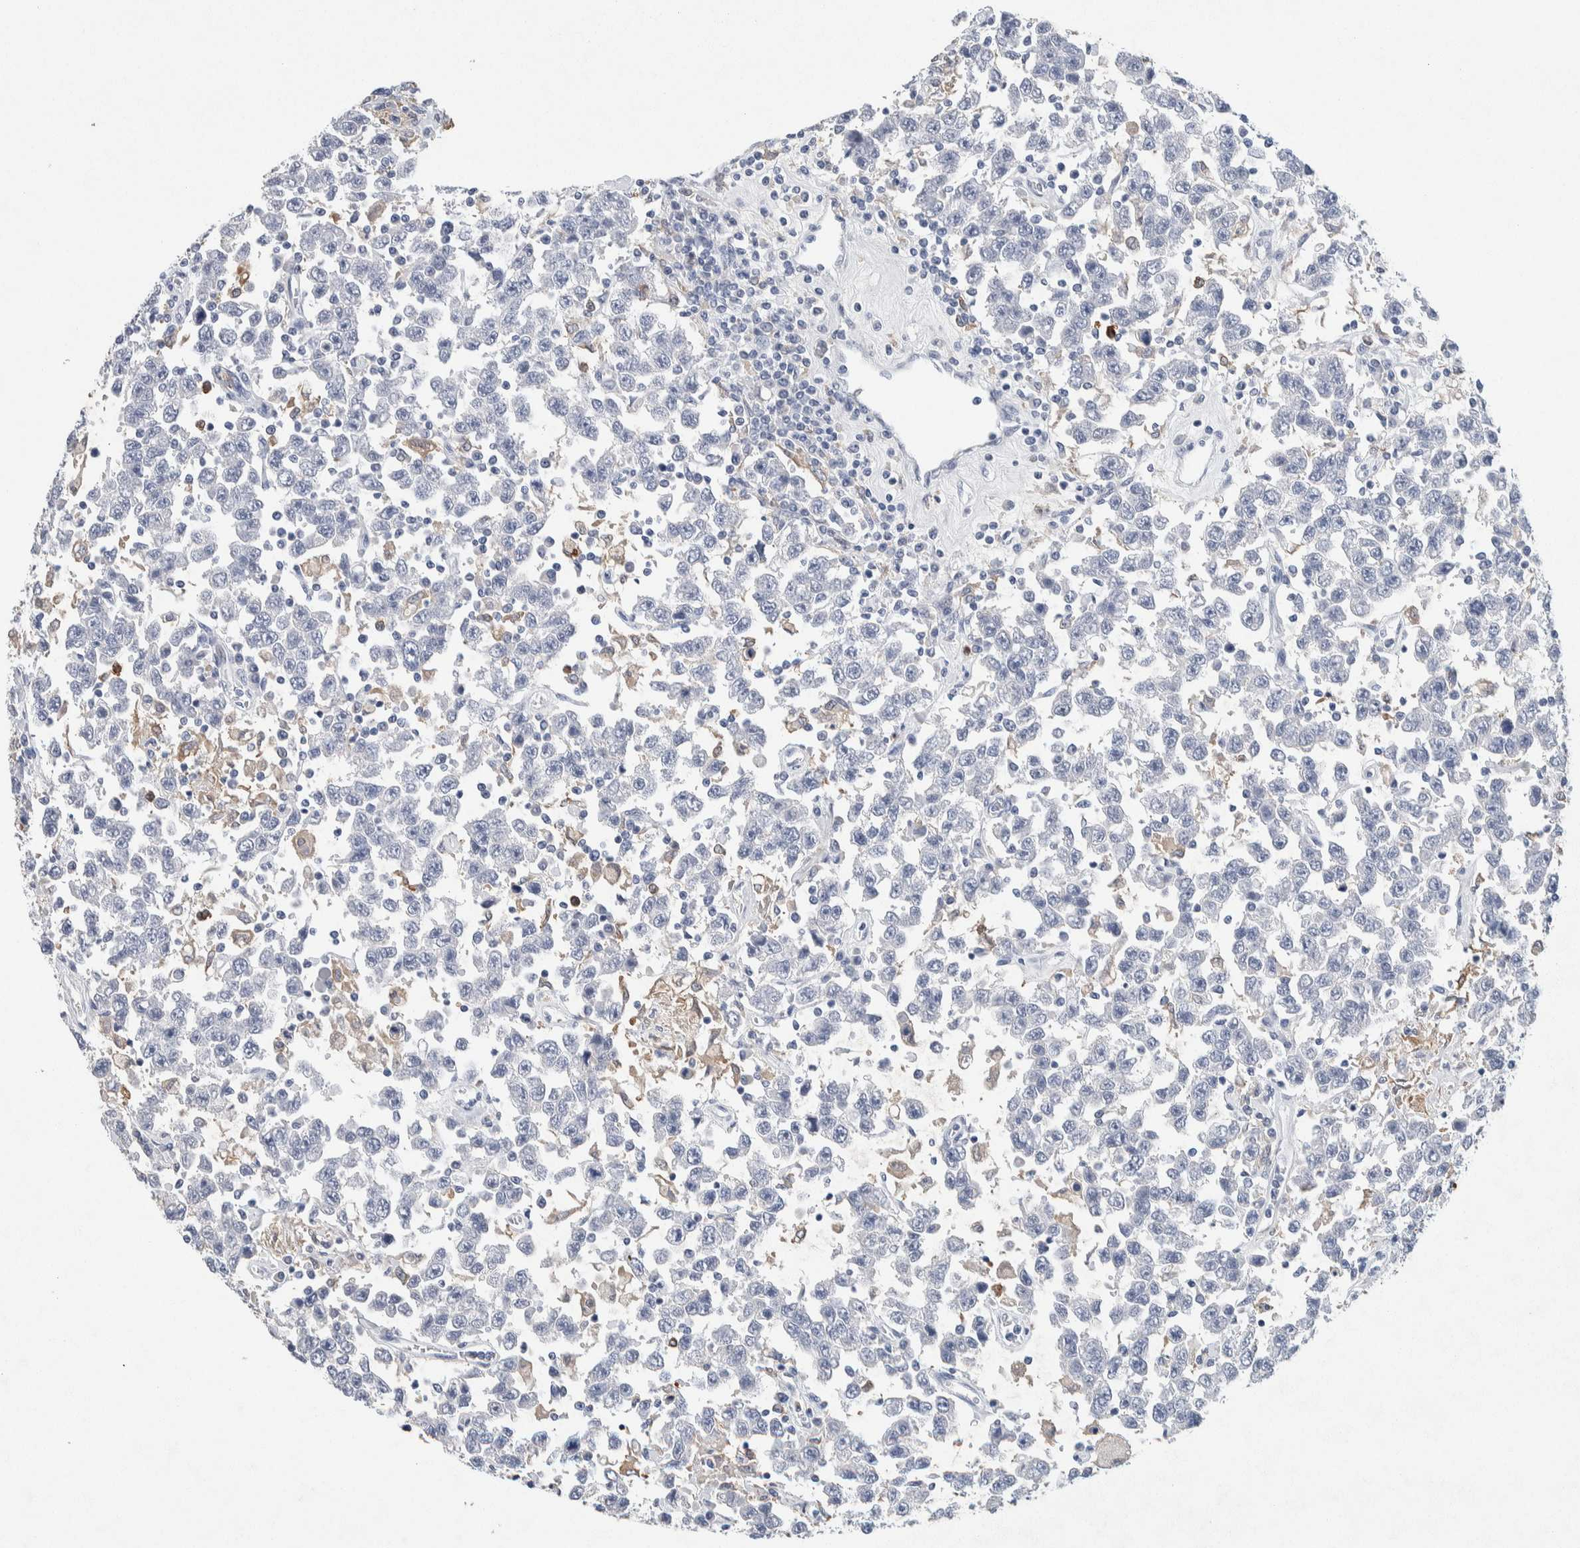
{"staining": {"intensity": "negative", "quantity": "none", "location": "none"}, "tissue": "testis cancer", "cell_type": "Tumor cells", "image_type": "cancer", "snomed": [{"axis": "morphology", "description": "Seminoma, NOS"}, {"axis": "topography", "description": "Testis"}], "caption": "Immunohistochemistry (IHC) image of testis seminoma stained for a protein (brown), which displays no positivity in tumor cells.", "gene": "NCF2", "patient": {"sex": "male", "age": 41}}